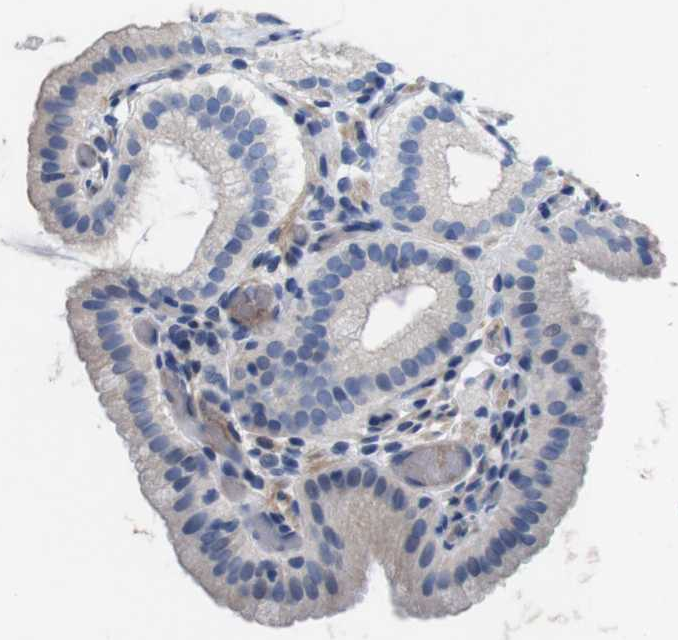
{"staining": {"intensity": "weak", "quantity": ">75%", "location": "cytoplasmic/membranous"}, "tissue": "gallbladder", "cell_type": "Glandular cells", "image_type": "normal", "snomed": [{"axis": "morphology", "description": "Normal tissue, NOS"}, {"axis": "topography", "description": "Gallbladder"}], "caption": "Gallbladder stained for a protein (brown) displays weak cytoplasmic/membranous positive staining in approximately >75% of glandular cells.", "gene": "C1RL", "patient": {"sex": "male", "age": 54}}